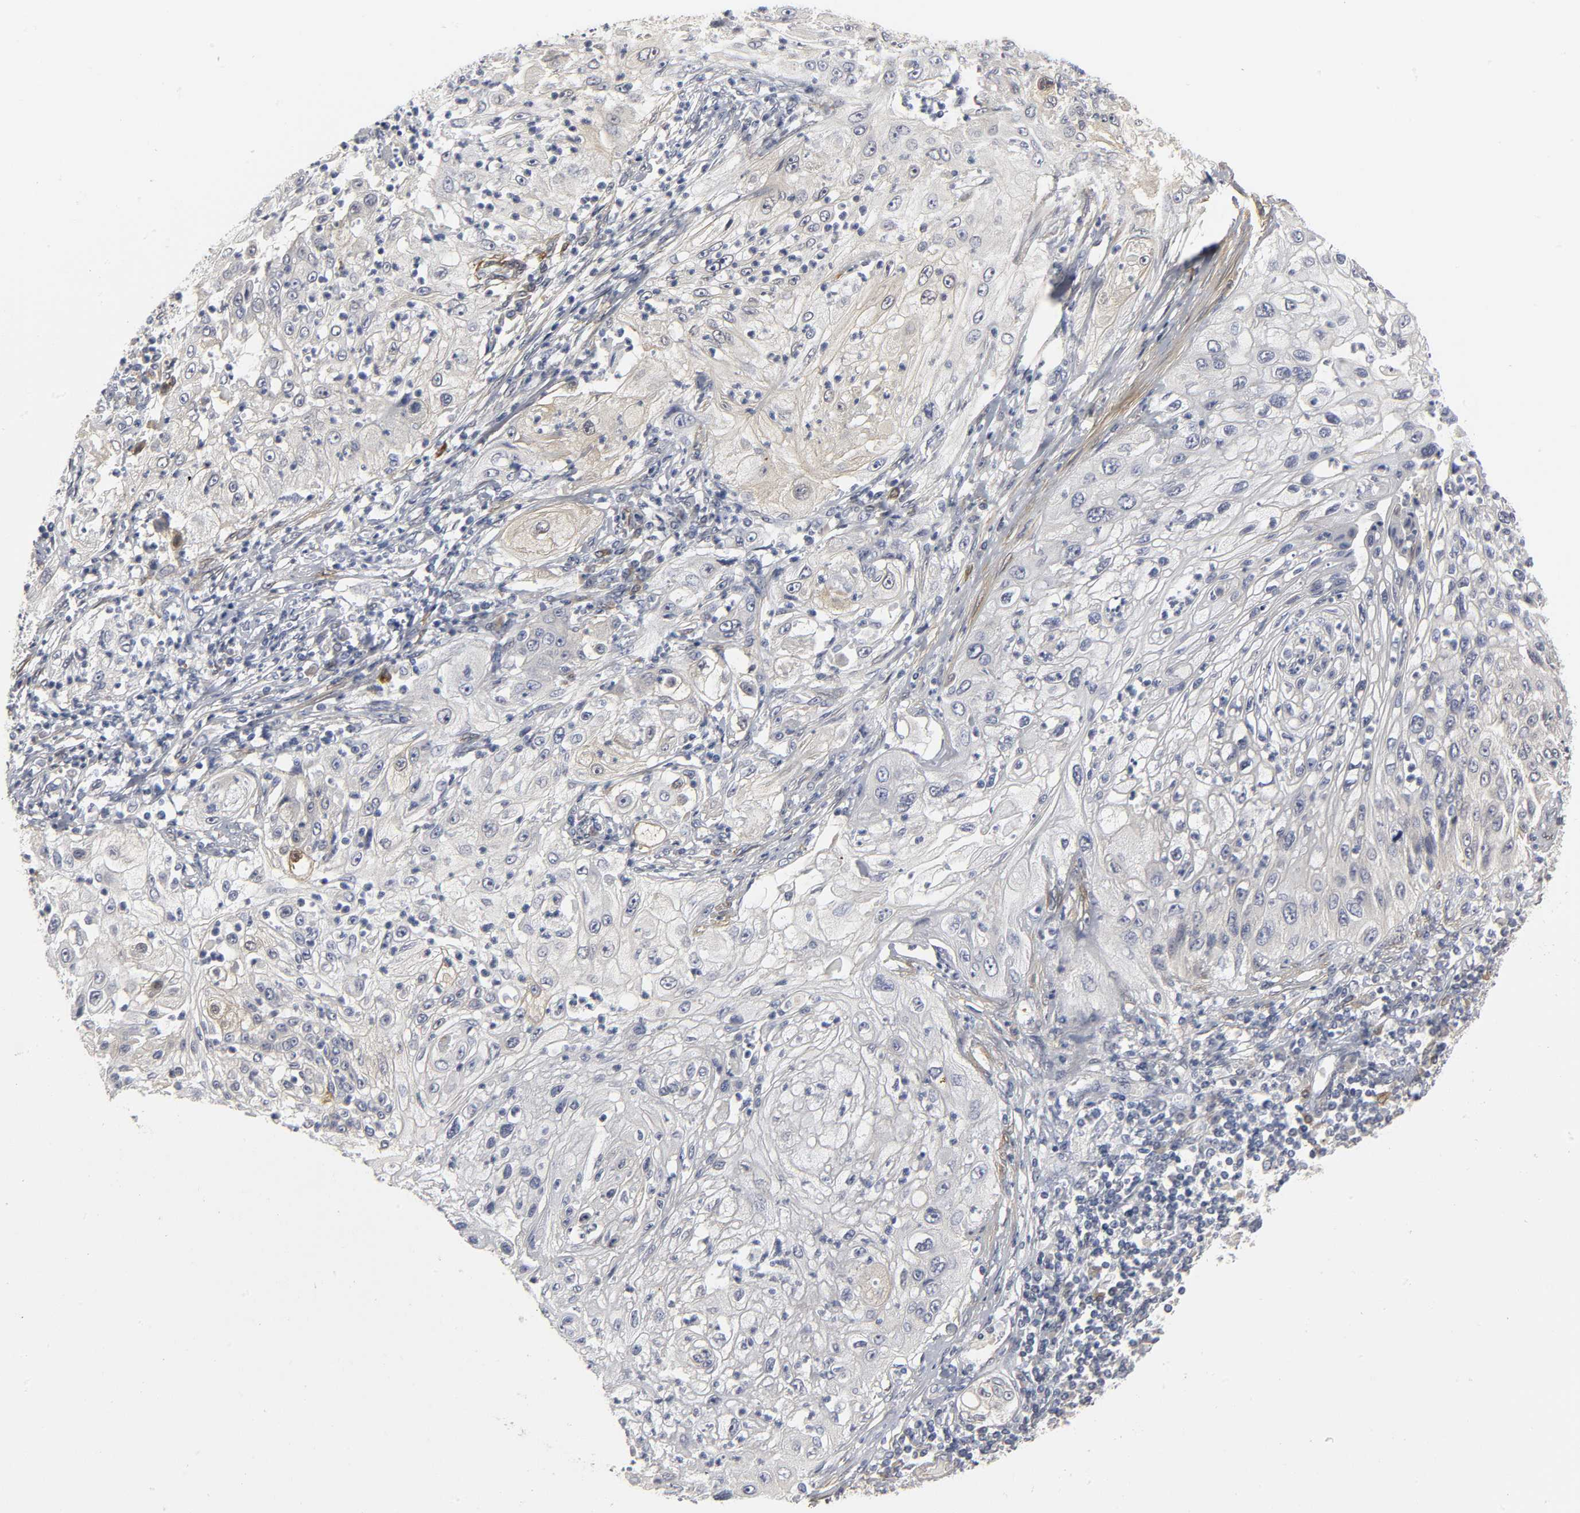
{"staining": {"intensity": "weak", "quantity": "<25%", "location": "cytoplasmic/membranous,nuclear"}, "tissue": "lung cancer", "cell_type": "Tumor cells", "image_type": "cancer", "snomed": [{"axis": "morphology", "description": "Inflammation, NOS"}, {"axis": "morphology", "description": "Squamous cell carcinoma, NOS"}, {"axis": "topography", "description": "Lymph node"}, {"axis": "topography", "description": "Soft tissue"}, {"axis": "topography", "description": "Lung"}], "caption": "Tumor cells show no significant staining in lung squamous cell carcinoma.", "gene": "PDLIM3", "patient": {"sex": "male", "age": 66}}